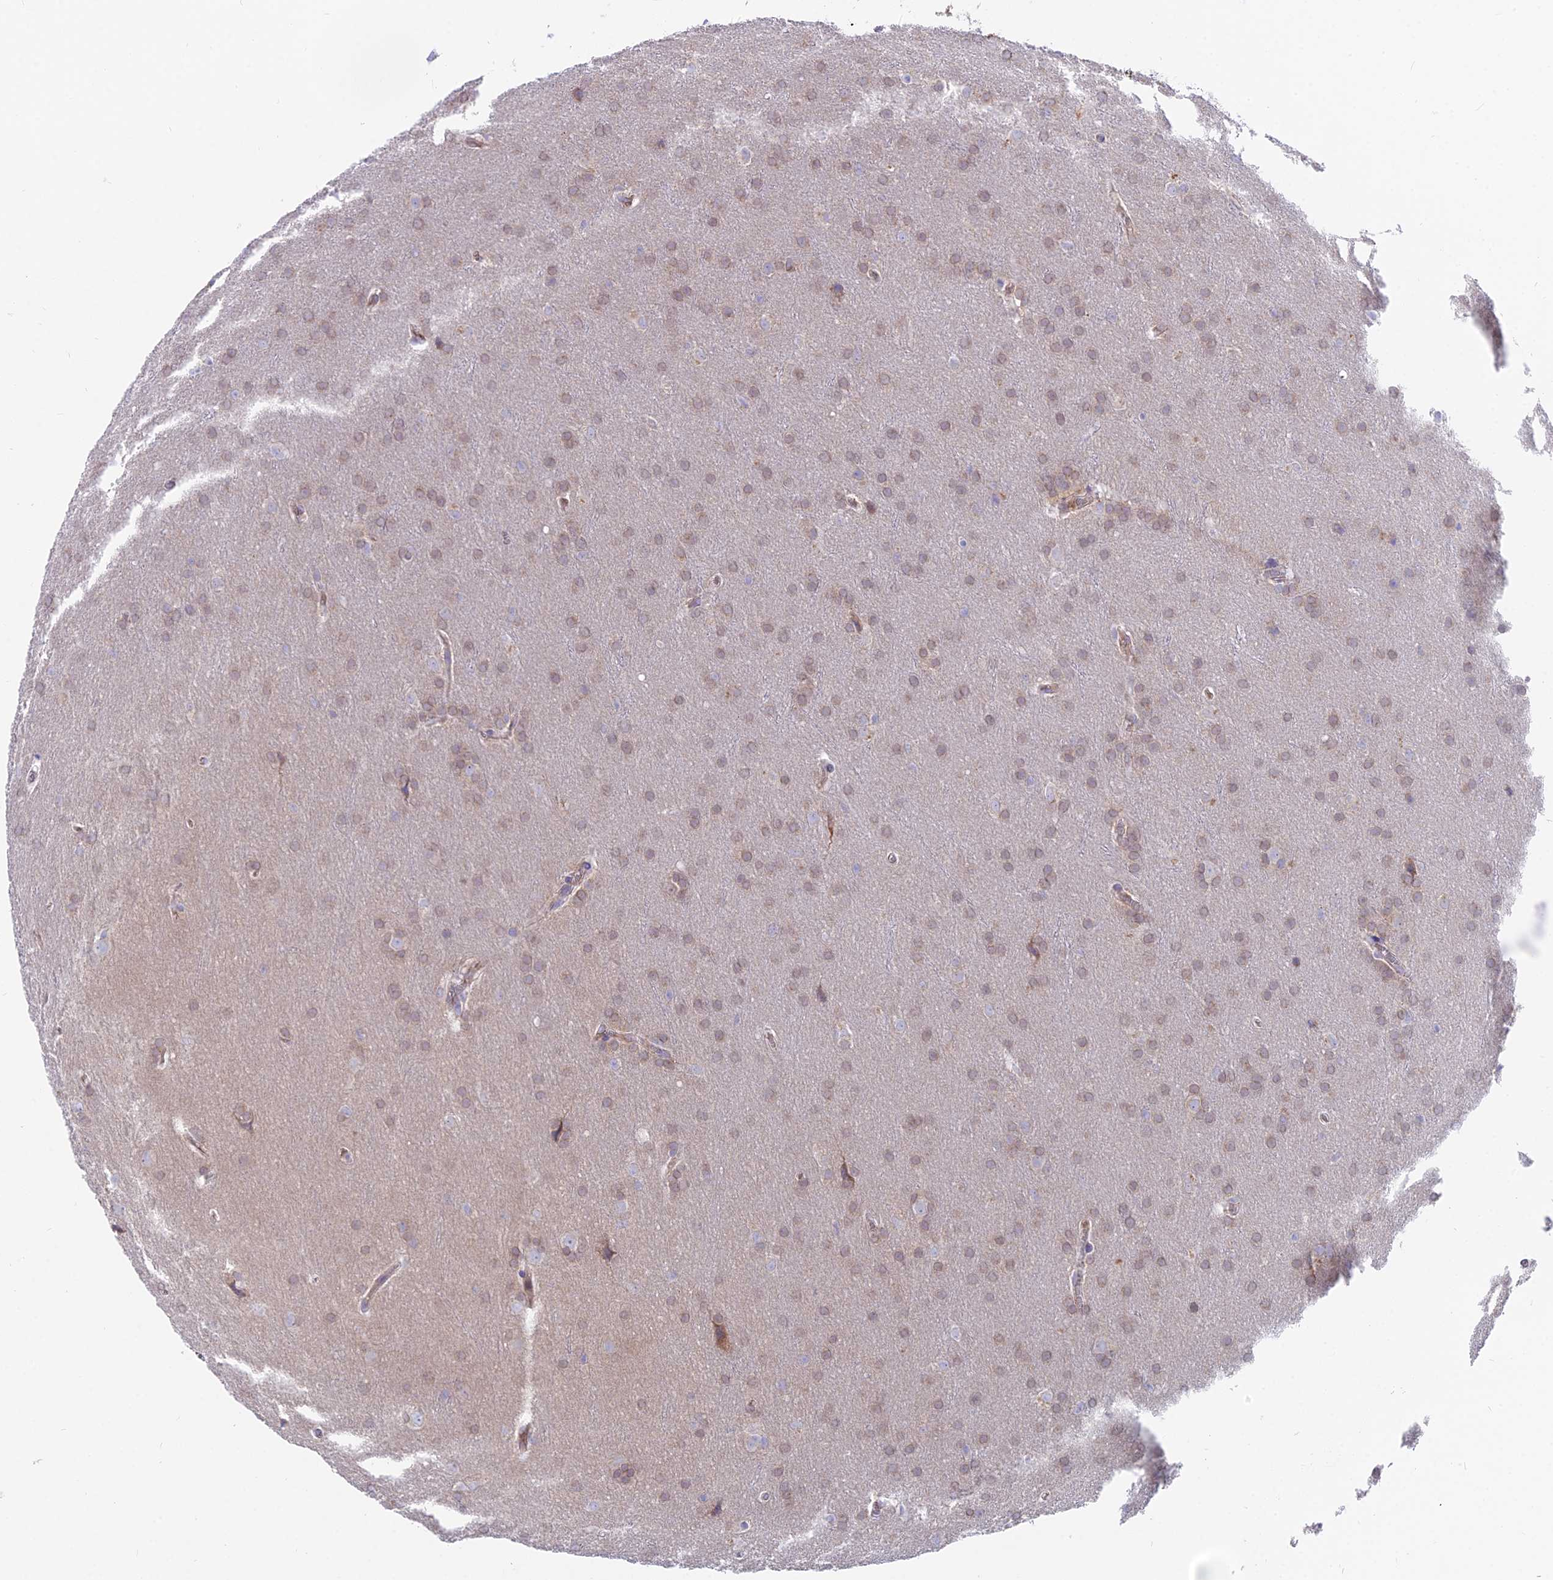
{"staining": {"intensity": "weak", "quantity": "<25%", "location": "cytoplasmic/membranous"}, "tissue": "glioma", "cell_type": "Tumor cells", "image_type": "cancer", "snomed": [{"axis": "morphology", "description": "Glioma, malignant, Low grade"}, {"axis": "topography", "description": "Brain"}], "caption": "An IHC micrograph of glioma is shown. There is no staining in tumor cells of glioma.", "gene": "TBC1D20", "patient": {"sex": "female", "age": 32}}